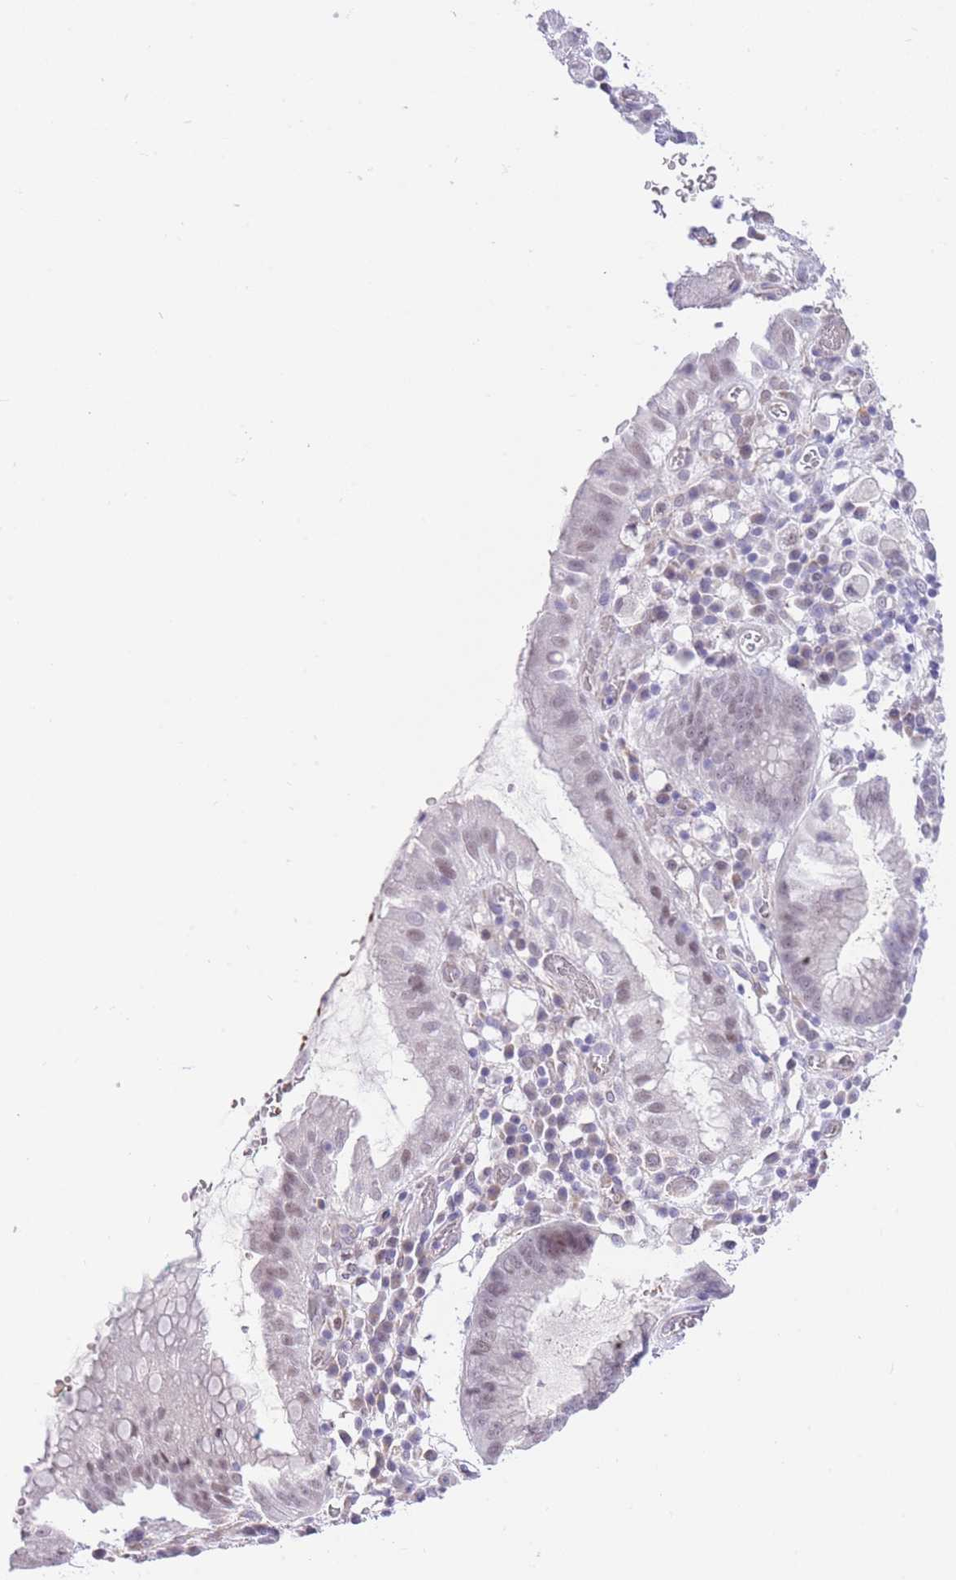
{"staining": {"intensity": "weak", "quantity": "<25%", "location": "nuclear"}, "tissue": "stomach cancer", "cell_type": "Tumor cells", "image_type": "cancer", "snomed": [{"axis": "morphology", "description": "Adenocarcinoma, NOS"}, {"axis": "topography", "description": "Stomach"}], "caption": "Tumor cells are negative for brown protein staining in stomach adenocarcinoma.", "gene": "MEIOSIN", "patient": {"sex": "male", "age": 77}}